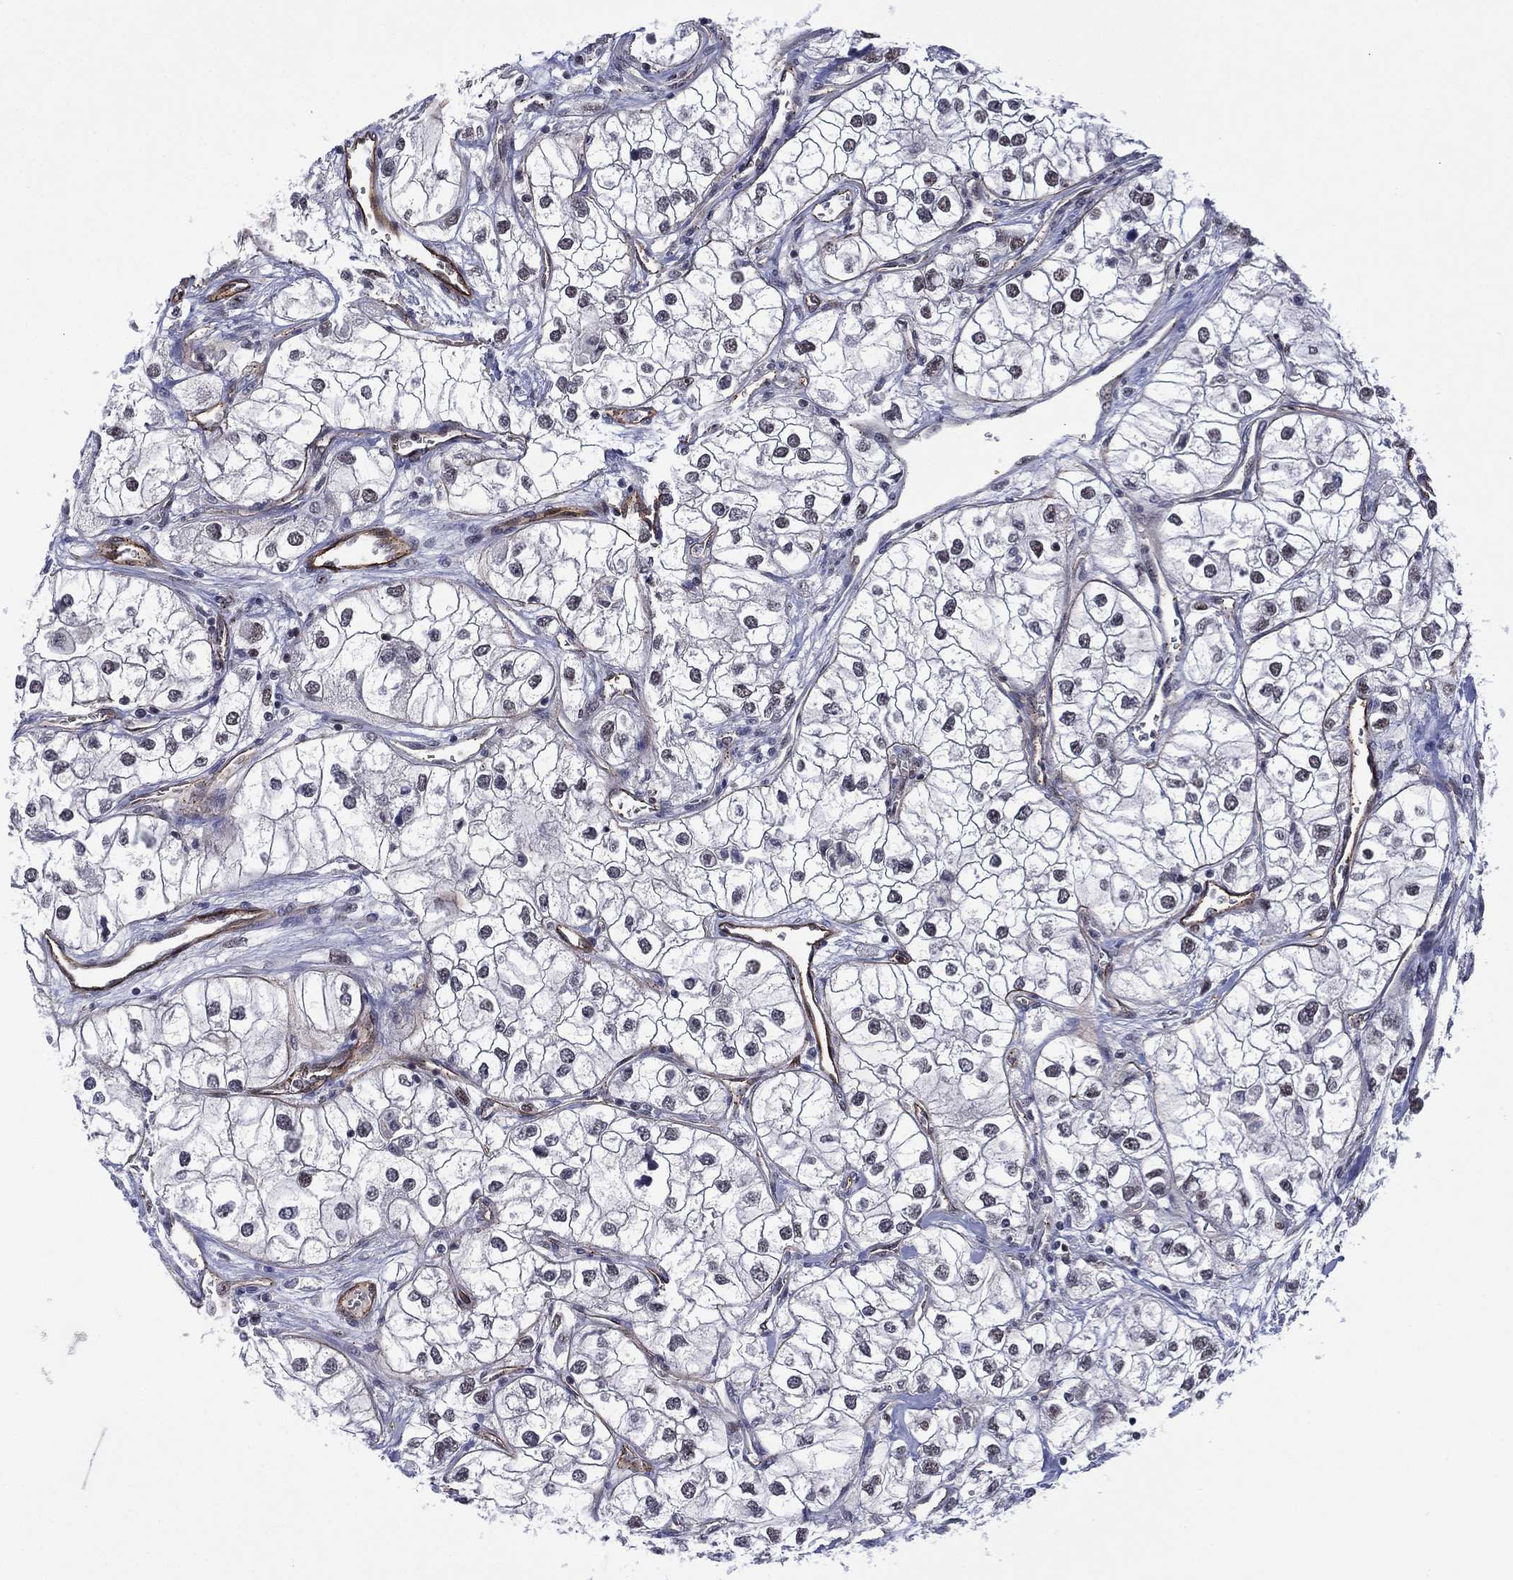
{"staining": {"intensity": "negative", "quantity": "none", "location": "none"}, "tissue": "renal cancer", "cell_type": "Tumor cells", "image_type": "cancer", "snomed": [{"axis": "morphology", "description": "Adenocarcinoma, NOS"}, {"axis": "topography", "description": "Kidney"}], "caption": "Tumor cells show no significant expression in renal adenocarcinoma.", "gene": "GSE1", "patient": {"sex": "male", "age": 59}}